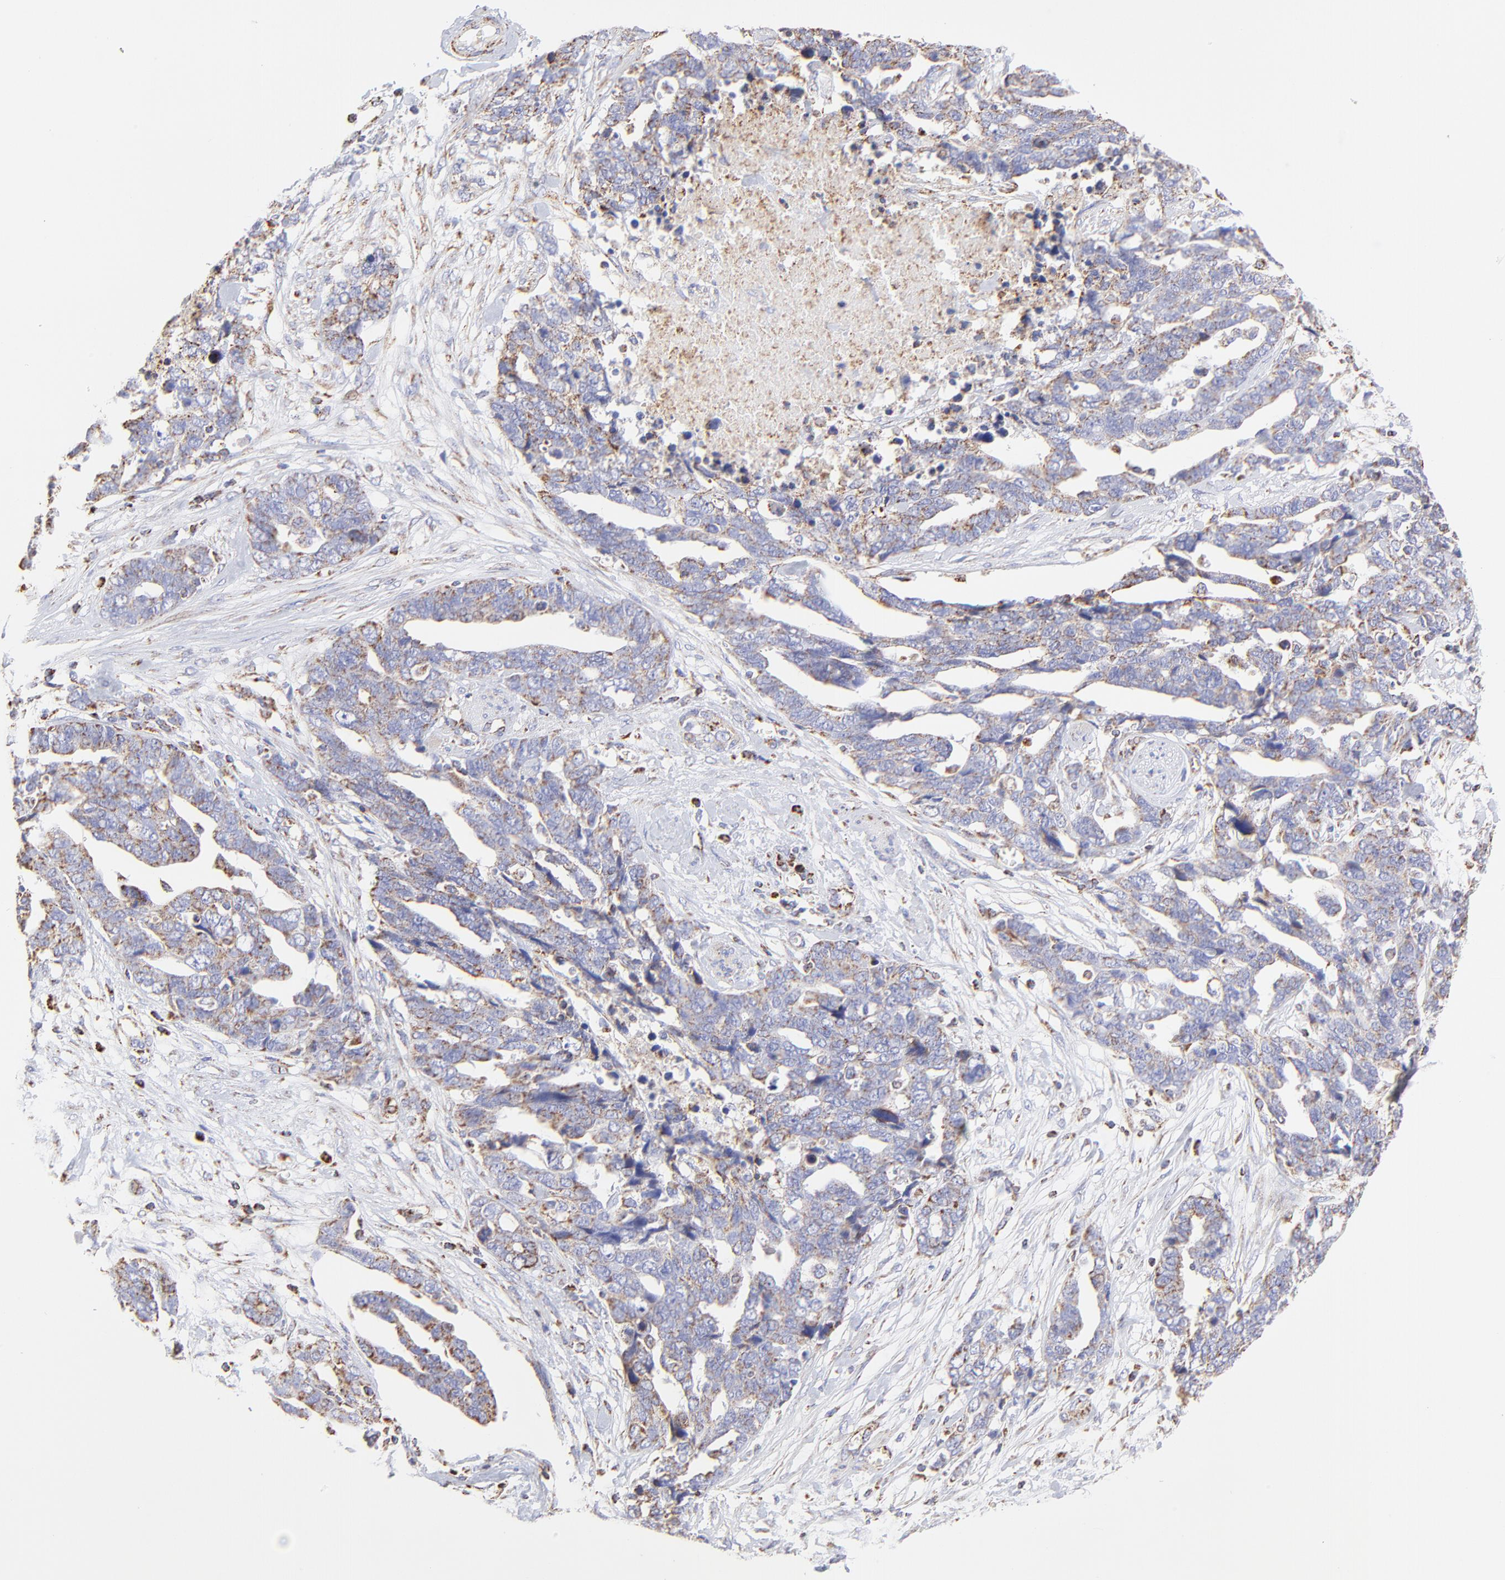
{"staining": {"intensity": "moderate", "quantity": "<25%", "location": "cytoplasmic/membranous"}, "tissue": "ovarian cancer", "cell_type": "Tumor cells", "image_type": "cancer", "snomed": [{"axis": "morphology", "description": "Normal tissue, NOS"}, {"axis": "morphology", "description": "Cystadenocarcinoma, serous, NOS"}, {"axis": "topography", "description": "Fallopian tube"}, {"axis": "topography", "description": "Ovary"}], "caption": "The micrograph reveals immunohistochemical staining of ovarian serous cystadenocarcinoma. There is moderate cytoplasmic/membranous positivity is appreciated in approximately <25% of tumor cells.", "gene": "ECH1", "patient": {"sex": "female", "age": 56}}